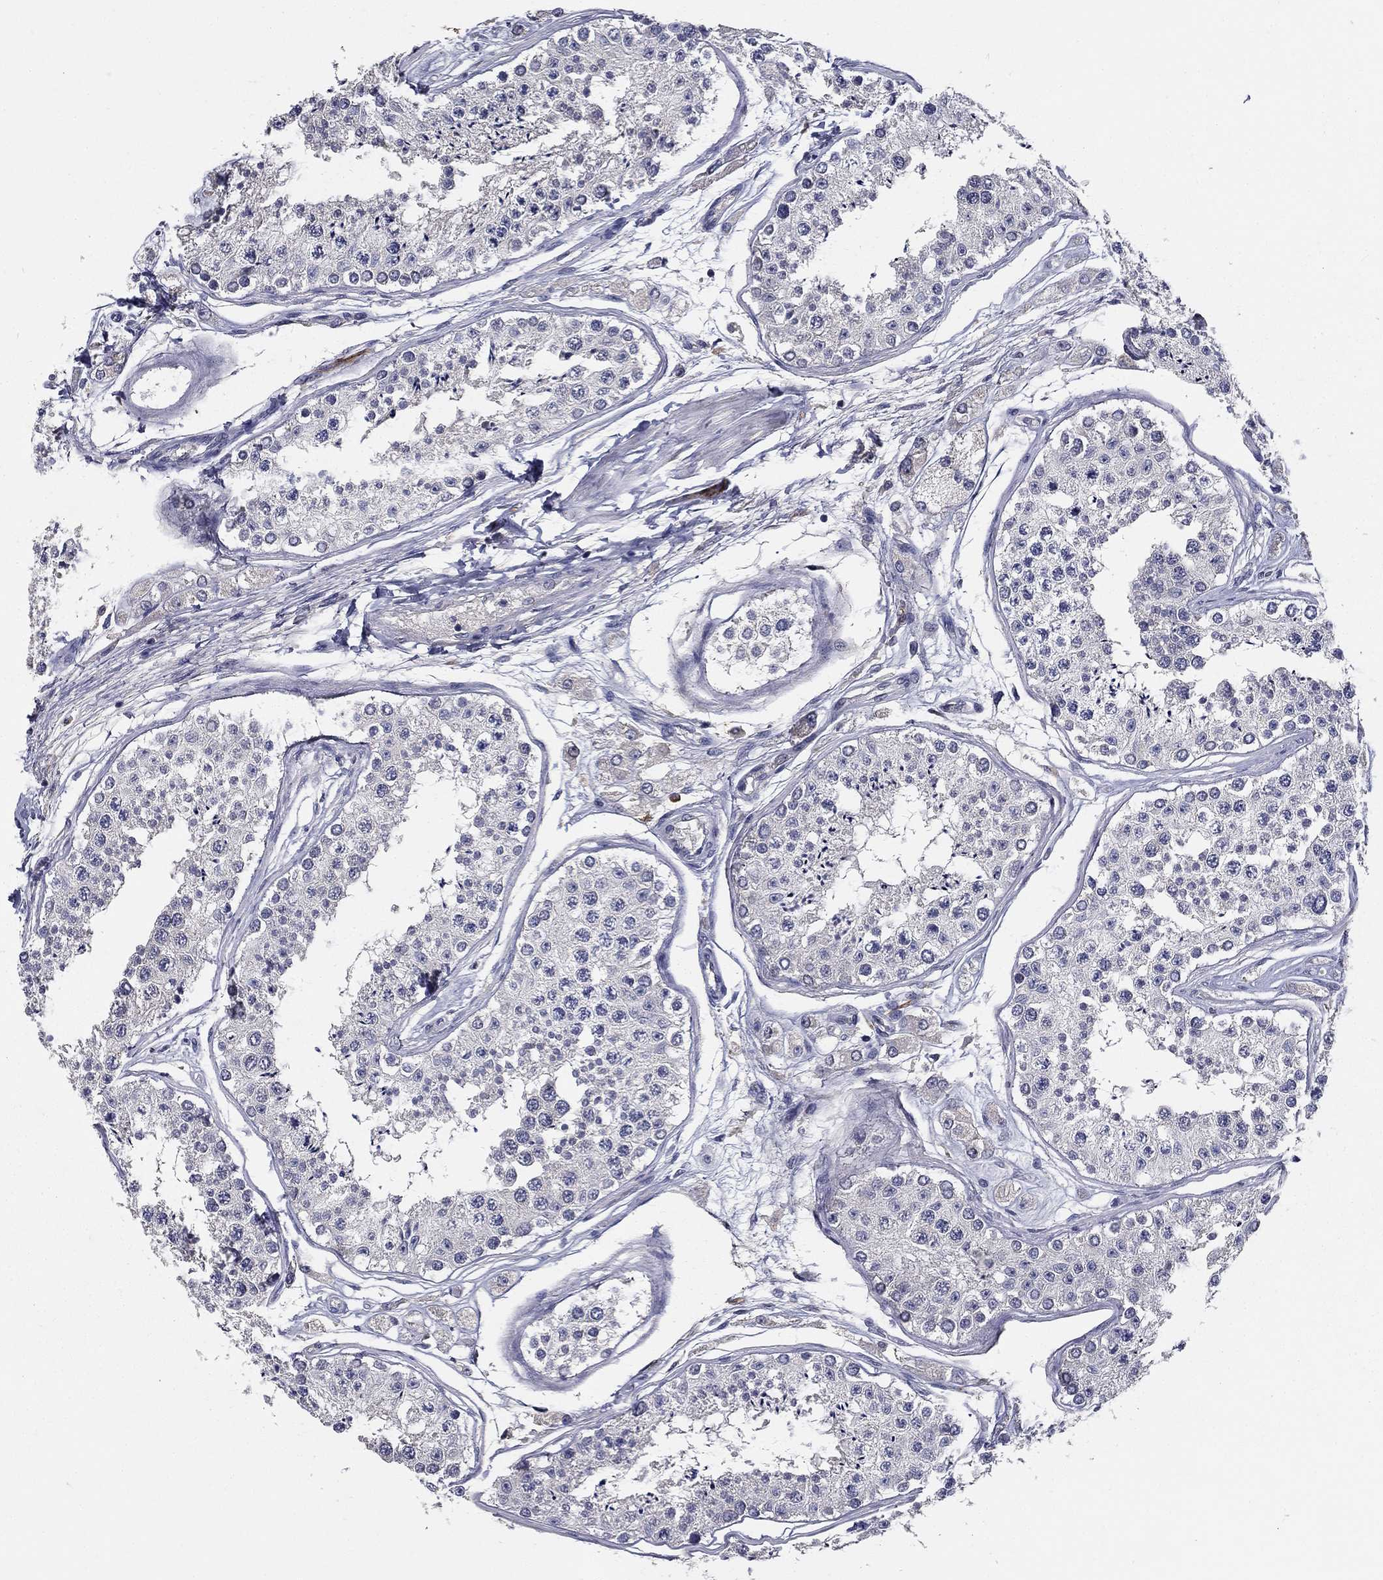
{"staining": {"intensity": "negative", "quantity": "none", "location": "none"}, "tissue": "testis", "cell_type": "Cells in seminiferous ducts", "image_type": "normal", "snomed": [{"axis": "morphology", "description": "Normal tissue, NOS"}, {"axis": "topography", "description": "Testis"}], "caption": "This is an immunohistochemistry (IHC) photomicrograph of benign human testis. There is no staining in cells in seminiferous ducts.", "gene": "CD274", "patient": {"sex": "male", "age": 25}}